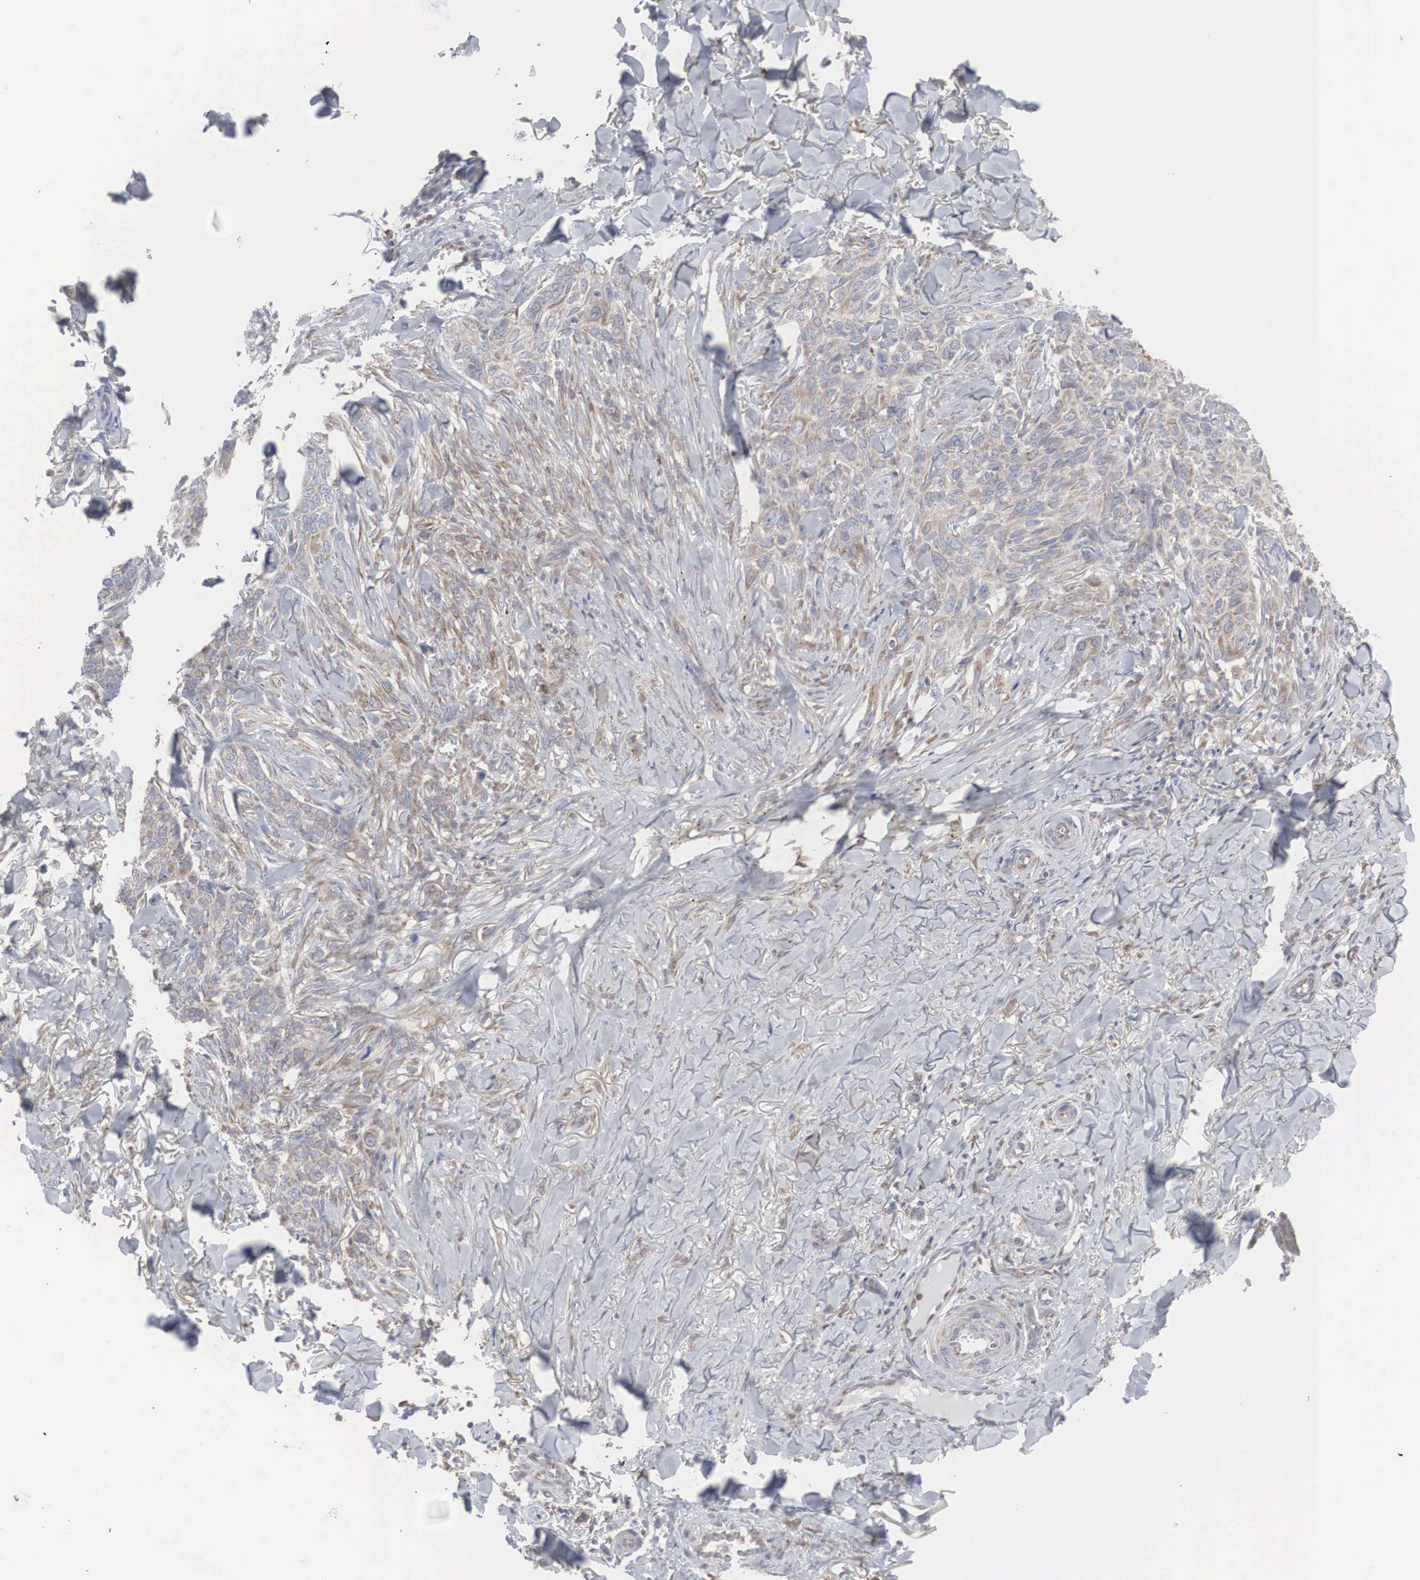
{"staining": {"intensity": "weak", "quantity": "25%-75%", "location": "cytoplasmic/membranous"}, "tissue": "skin cancer", "cell_type": "Tumor cells", "image_type": "cancer", "snomed": [{"axis": "morphology", "description": "Normal tissue, NOS"}, {"axis": "morphology", "description": "Basal cell carcinoma"}, {"axis": "topography", "description": "Skin"}], "caption": "Immunohistochemical staining of basal cell carcinoma (skin) displays low levels of weak cytoplasmic/membranous positivity in approximately 25%-75% of tumor cells. Immunohistochemistry stains the protein in brown and the nuclei are stained blue.", "gene": "MIA2", "patient": {"sex": "male", "age": 81}}